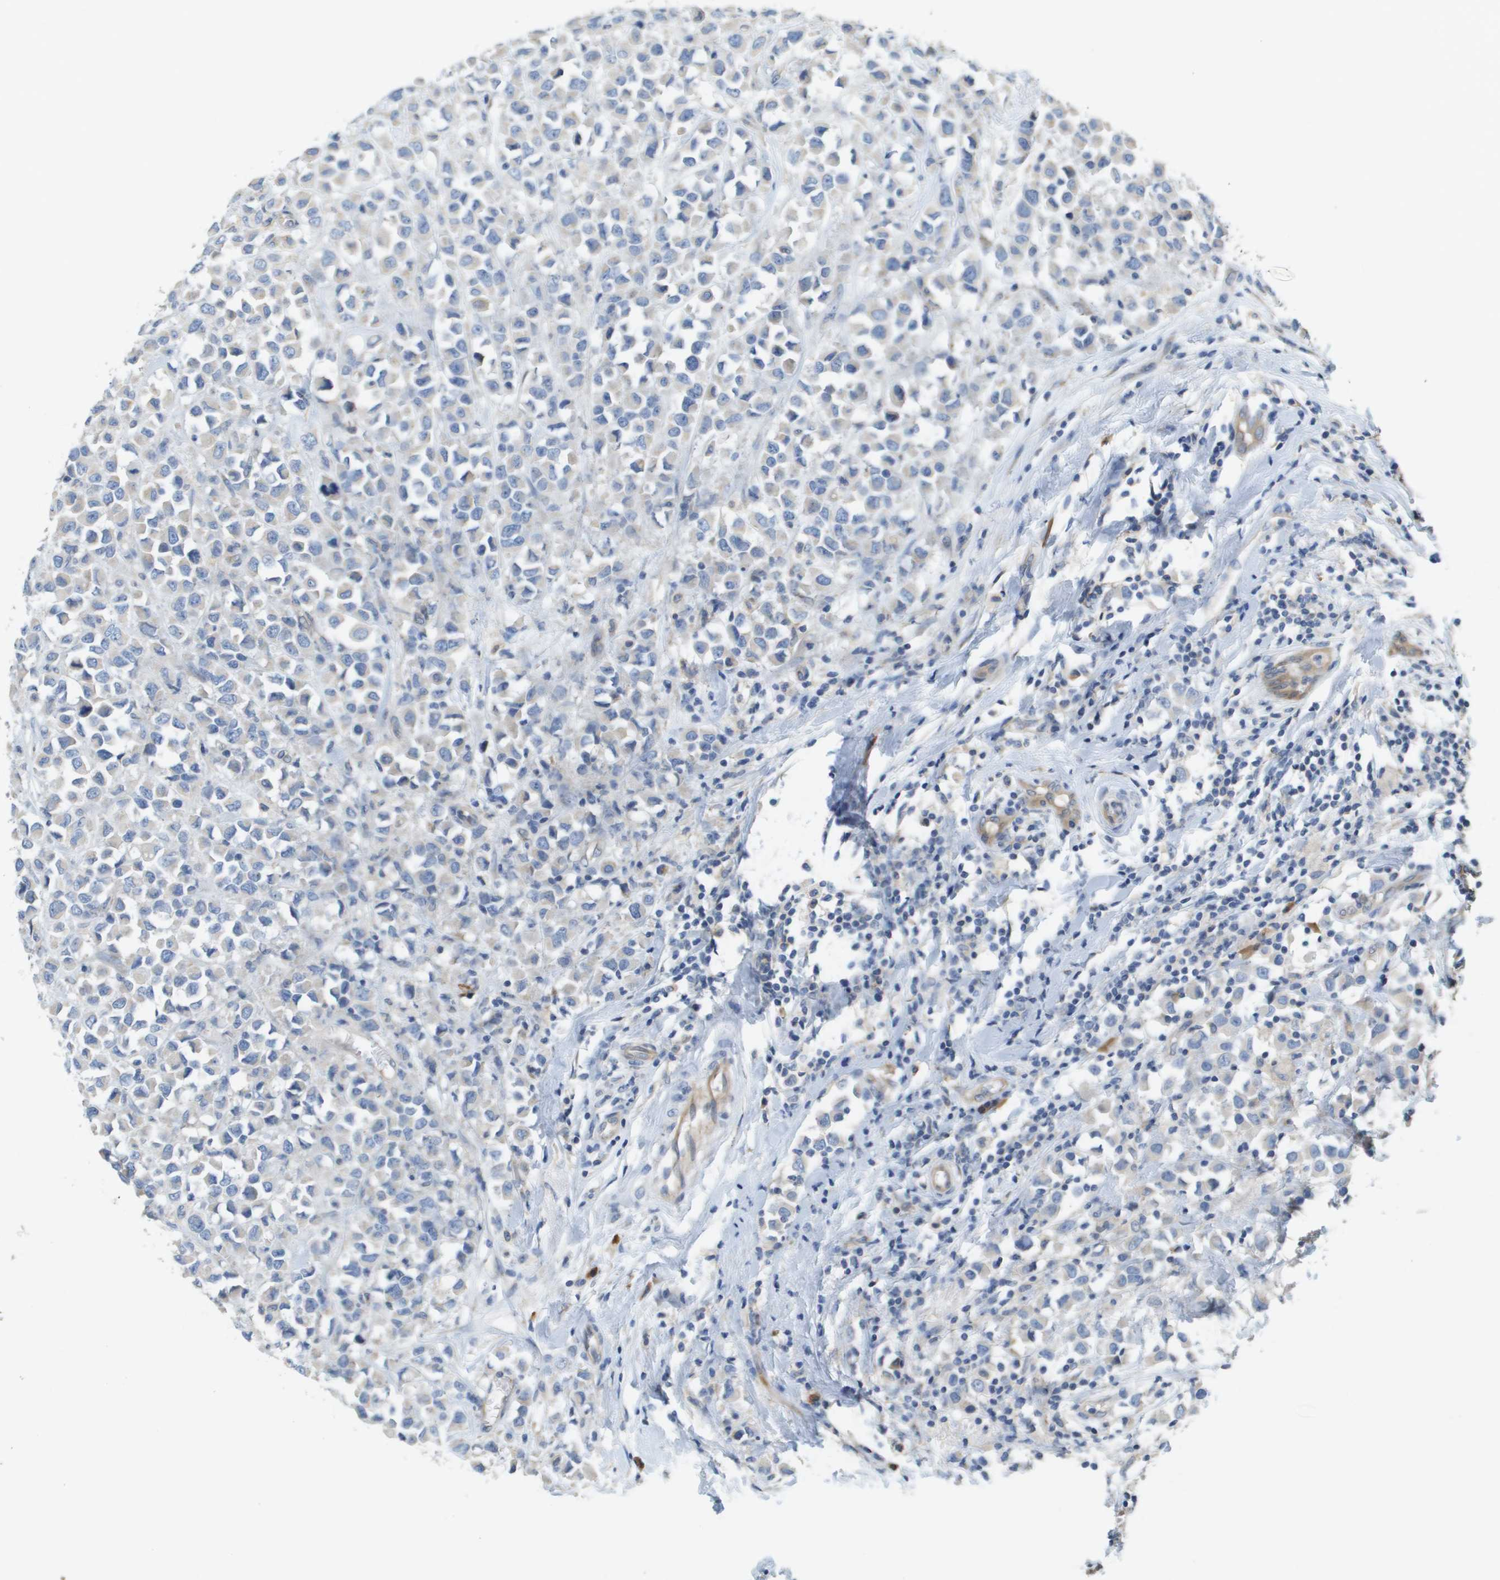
{"staining": {"intensity": "negative", "quantity": "none", "location": "none"}, "tissue": "breast cancer", "cell_type": "Tumor cells", "image_type": "cancer", "snomed": [{"axis": "morphology", "description": "Duct carcinoma"}, {"axis": "topography", "description": "Breast"}], "caption": "Immunohistochemistry (IHC) histopathology image of human breast intraductal carcinoma stained for a protein (brown), which exhibits no expression in tumor cells.", "gene": "CASP10", "patient": {"sex": "female", "age": 61}}